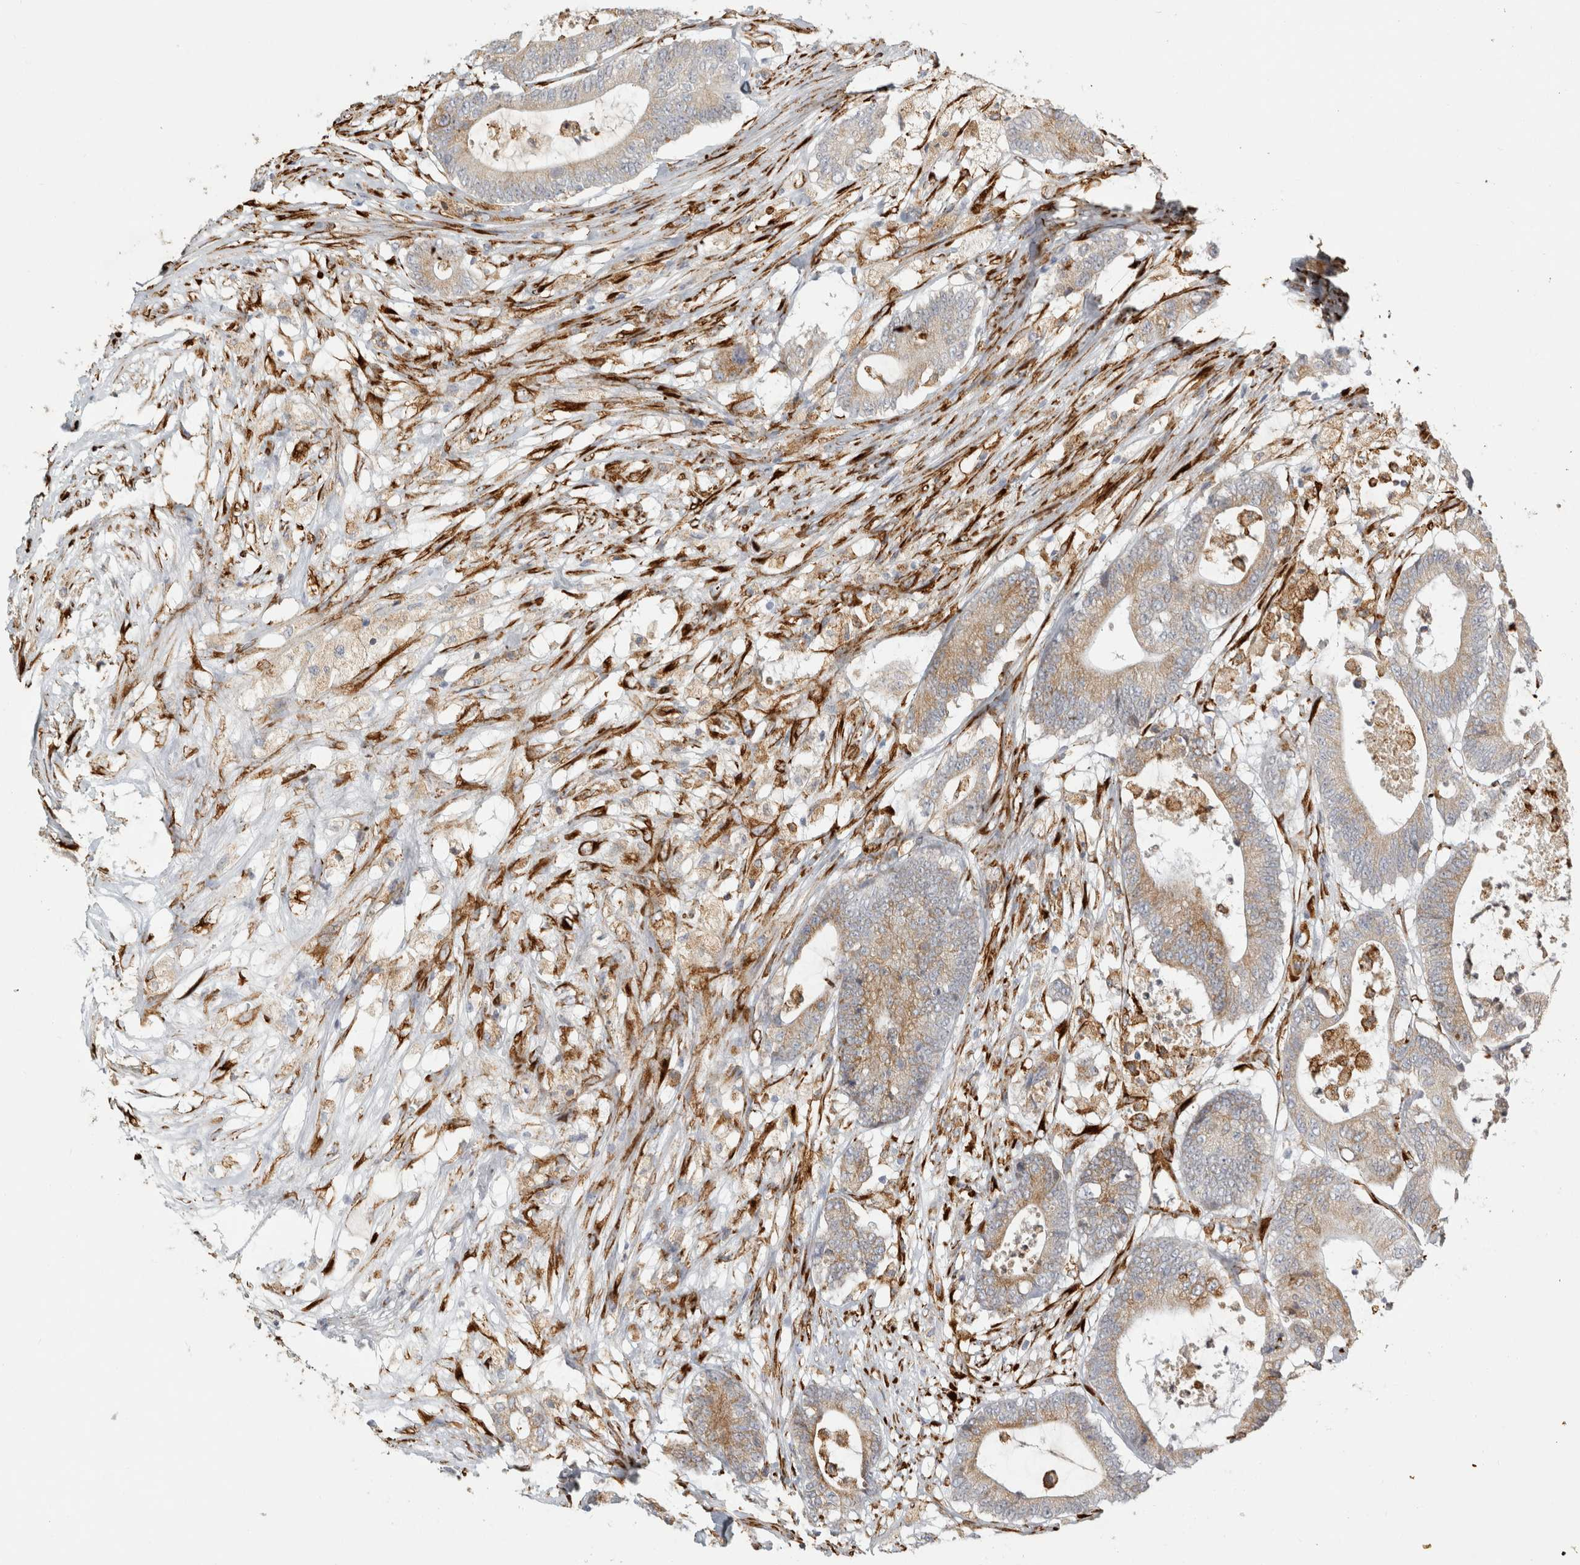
{"staining": {"intensity": "weak", "quantity": "25%-75%", "location": "cytoplasmic/membranous"}, "tissue": "colorectal cancer", "cell_type": "Tumor cells", "image_type": "cancer", "snomed": [{"axis": "morphology", "description": "Adenocarcinoma, NOS"}, {"axis": "topography", "description": "Colon"}], "caption": "High-magnification brightfield microscopy of colorectal adenocarcinoma stained with DAB (brown) and counterstained with hematoxylin (blue). tumor cells exhibit weak cytoplasmic/membranous expression is seen in about25%-75% of cells. (Stains: DAB (3,3'-diaminobenzidine) in brown, nuclei in blue, Microscopy: brightfield microscopy at high magnification).", "gene": "OSTN", "patient": {"sex": "female", "age": 84}}